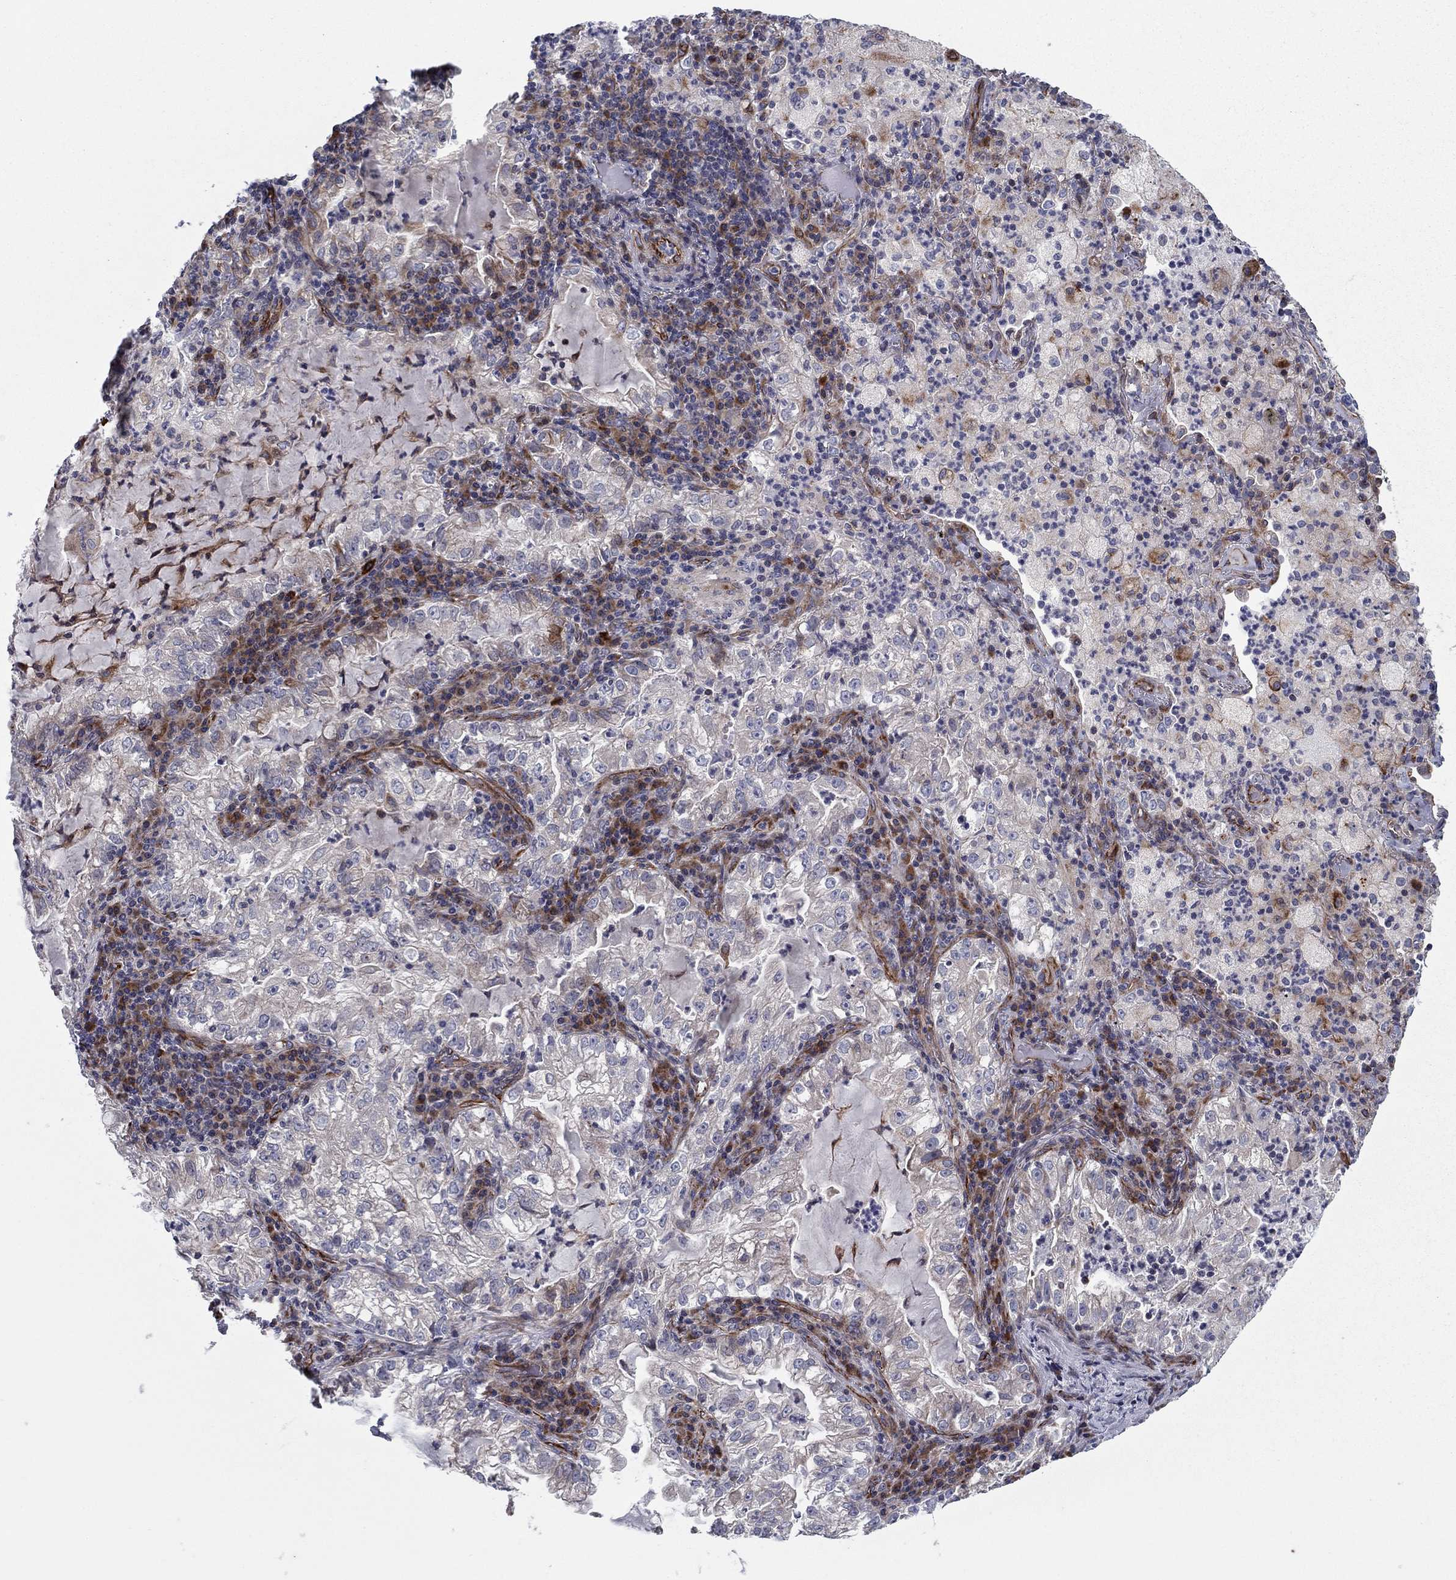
{"staining": {"intensity": "negative", "quantity": "none", "location": "none"}, "tissue": "lung cancer", "cell_type": "Tumor cells", "image_type": "cancer", "snomed": [{"axis": "morphology", "description": "Adenocarcinoma, NOS"}, {"axis": "topography", "description": "Lung"}], "caption": "Immunohistochemistry histopathology image of human adenocarcinoma (lung) stained for a protein (brown), which displays no staining in tumor cells.", "gene": "CLSTN1", "patient": {"sex": "female", "age": 73}}